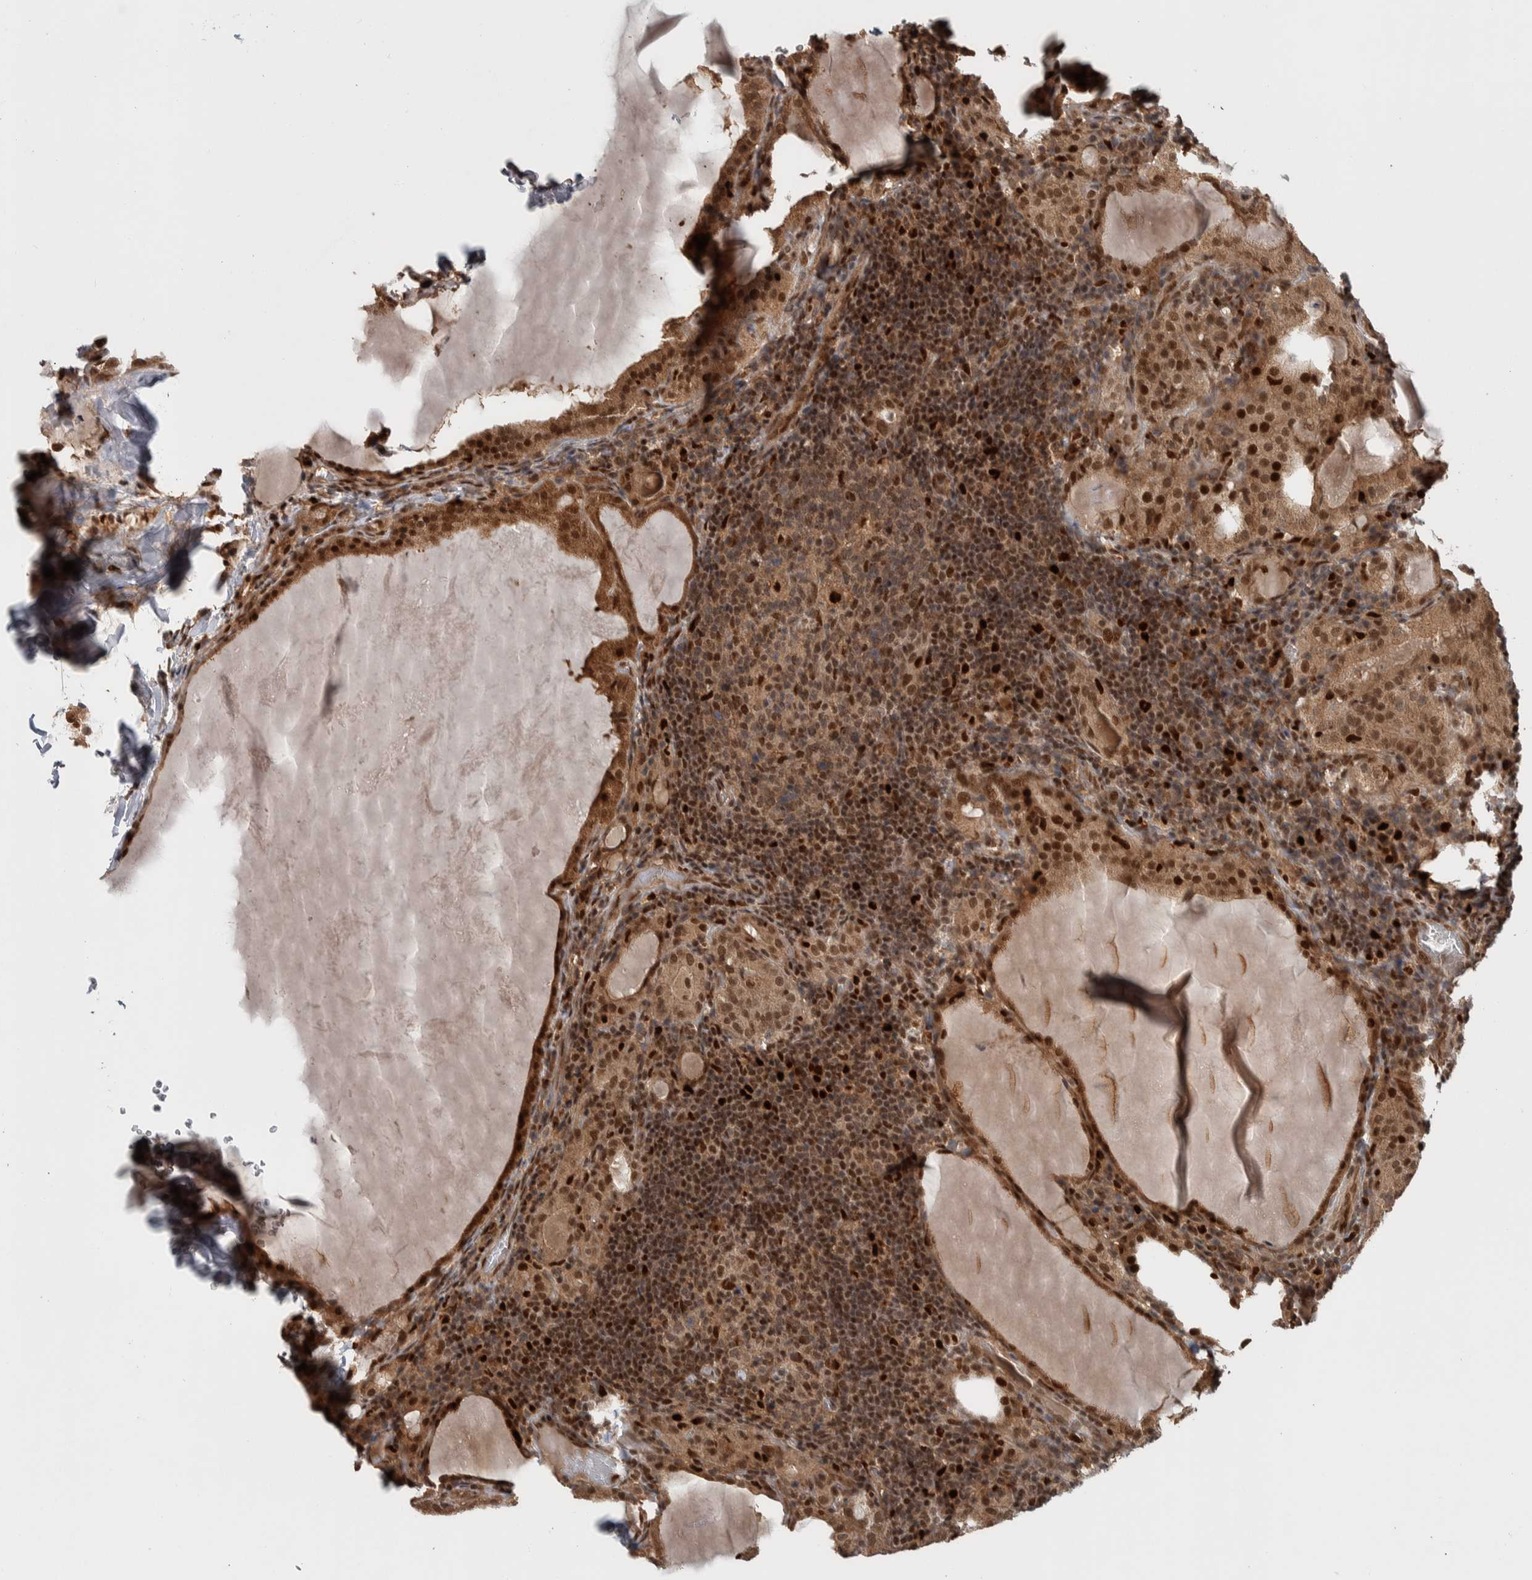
{"staining": {"intensity": "strong", "quantity": ">75%", "location": "cytoplasmic/membranous,nuclear"}, "tissue": "thyroid cancer", "cell_type": "Tumor cells", "image_type": "cancer", "snomed": [{"axis": "morphology", "description": "Papillary adenocarcinoma, NOS"}, {"axis": "topography", "description": "Thyroid gland"}], "caption": "This micrograph reveals immunohistochemistry (IHC) staining of thyroid cancer (papillary adenocarcinoma), with high strong cytoplasmic/membranous and nuclear expression in approximately >75% of tumor cells.", "gene": "RPS6KA4", "patient": {"sex": "female", "age": 42}}